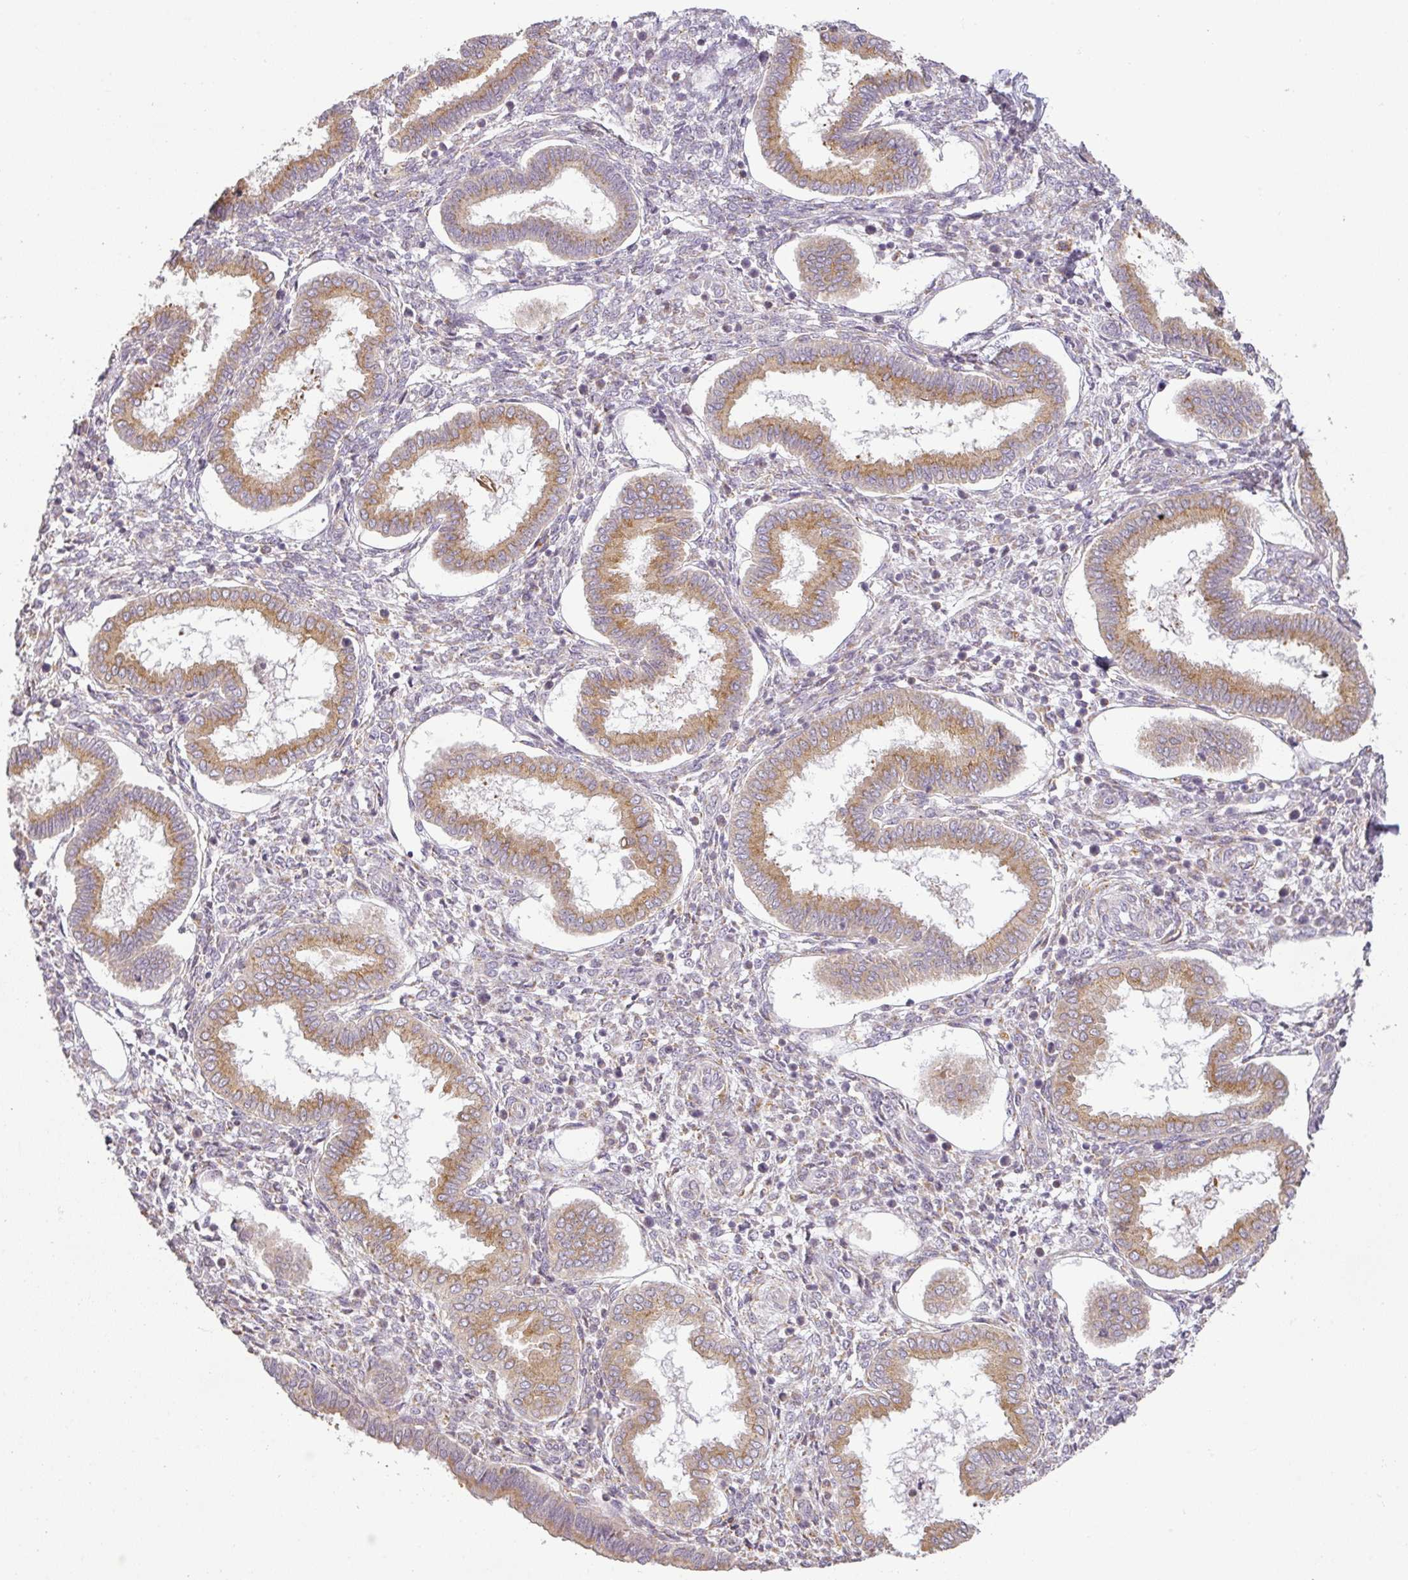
{"staining": {"intensity": "weak", "quantity": "<25%", "location": "cytoplasmic/membranous"}, "tissue": "endometrium", "cell_type": "Cells in endometrial stroma", "image_type": "normal", "snomed": [{"axis": "morphology", "description": "Normal tissue, NOS"}, {"axis": "topography", "description": "Endometrium"}], "caption": "Cells in endometrial stroma are negative for protein expression in unremarkable human endometrium.", "gene": "CCDC144A", "patient": {"sex": "female", "age": 24}}